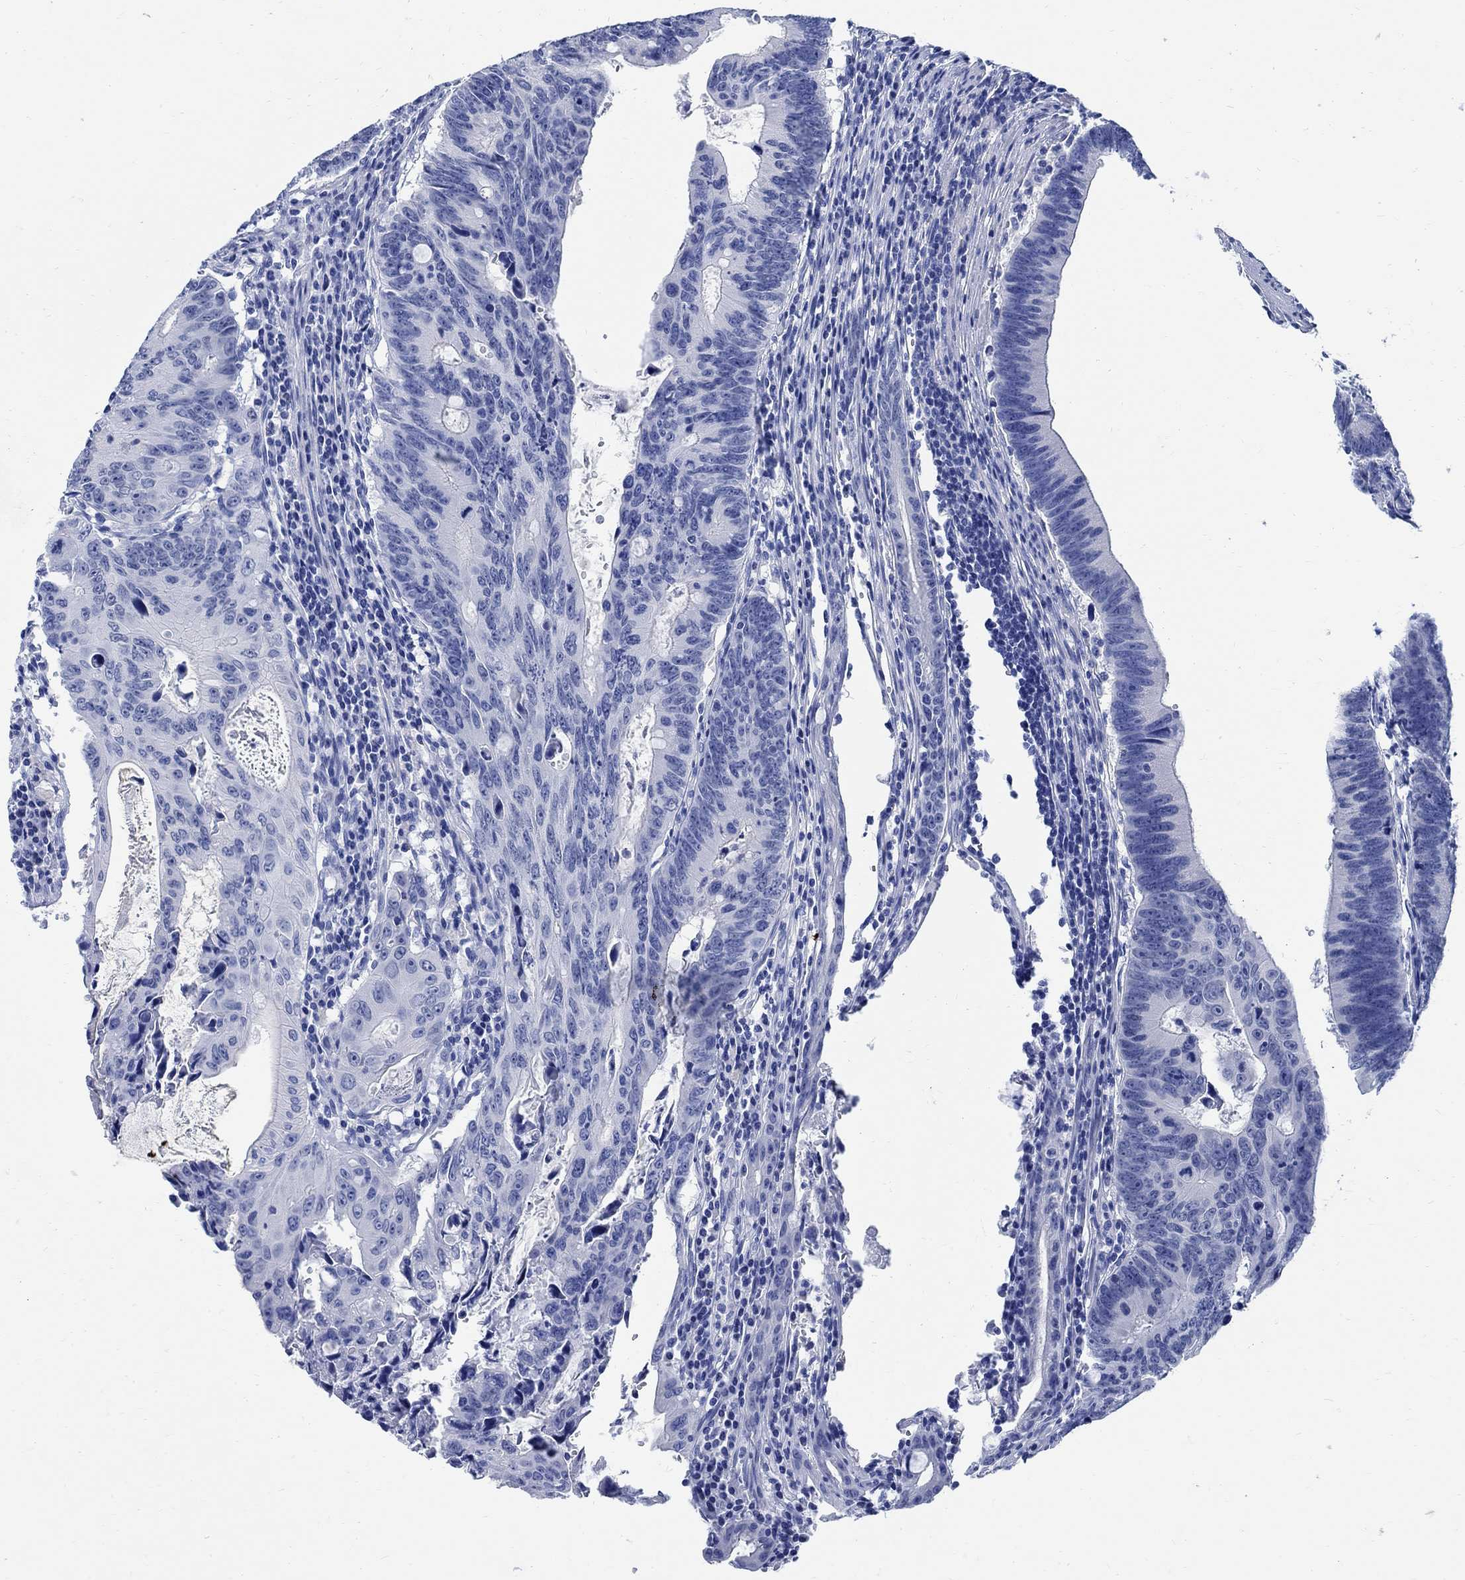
{"staining": {"intensity": "negative", "quantity": "none", "location": "none"}, "tissue": "colorectal cancer", "cell_type": "Tumor cells", "image_type": "cancer", "snomed": [{"axis": "morphology", "description": "Adenocarcinoma, NOS"}, {"axis": "topography", "description": "Colon"}], "caption": "Immunohistochemical staining of human colorectal cancer exhibits no significant positivity in tumor cells. (Brightfield microscopy of DAB immunohistochemistry (IHC) at high magnification).", "gene": "CAMK2N1", "patient": {"sex": "female", "age": 87}}